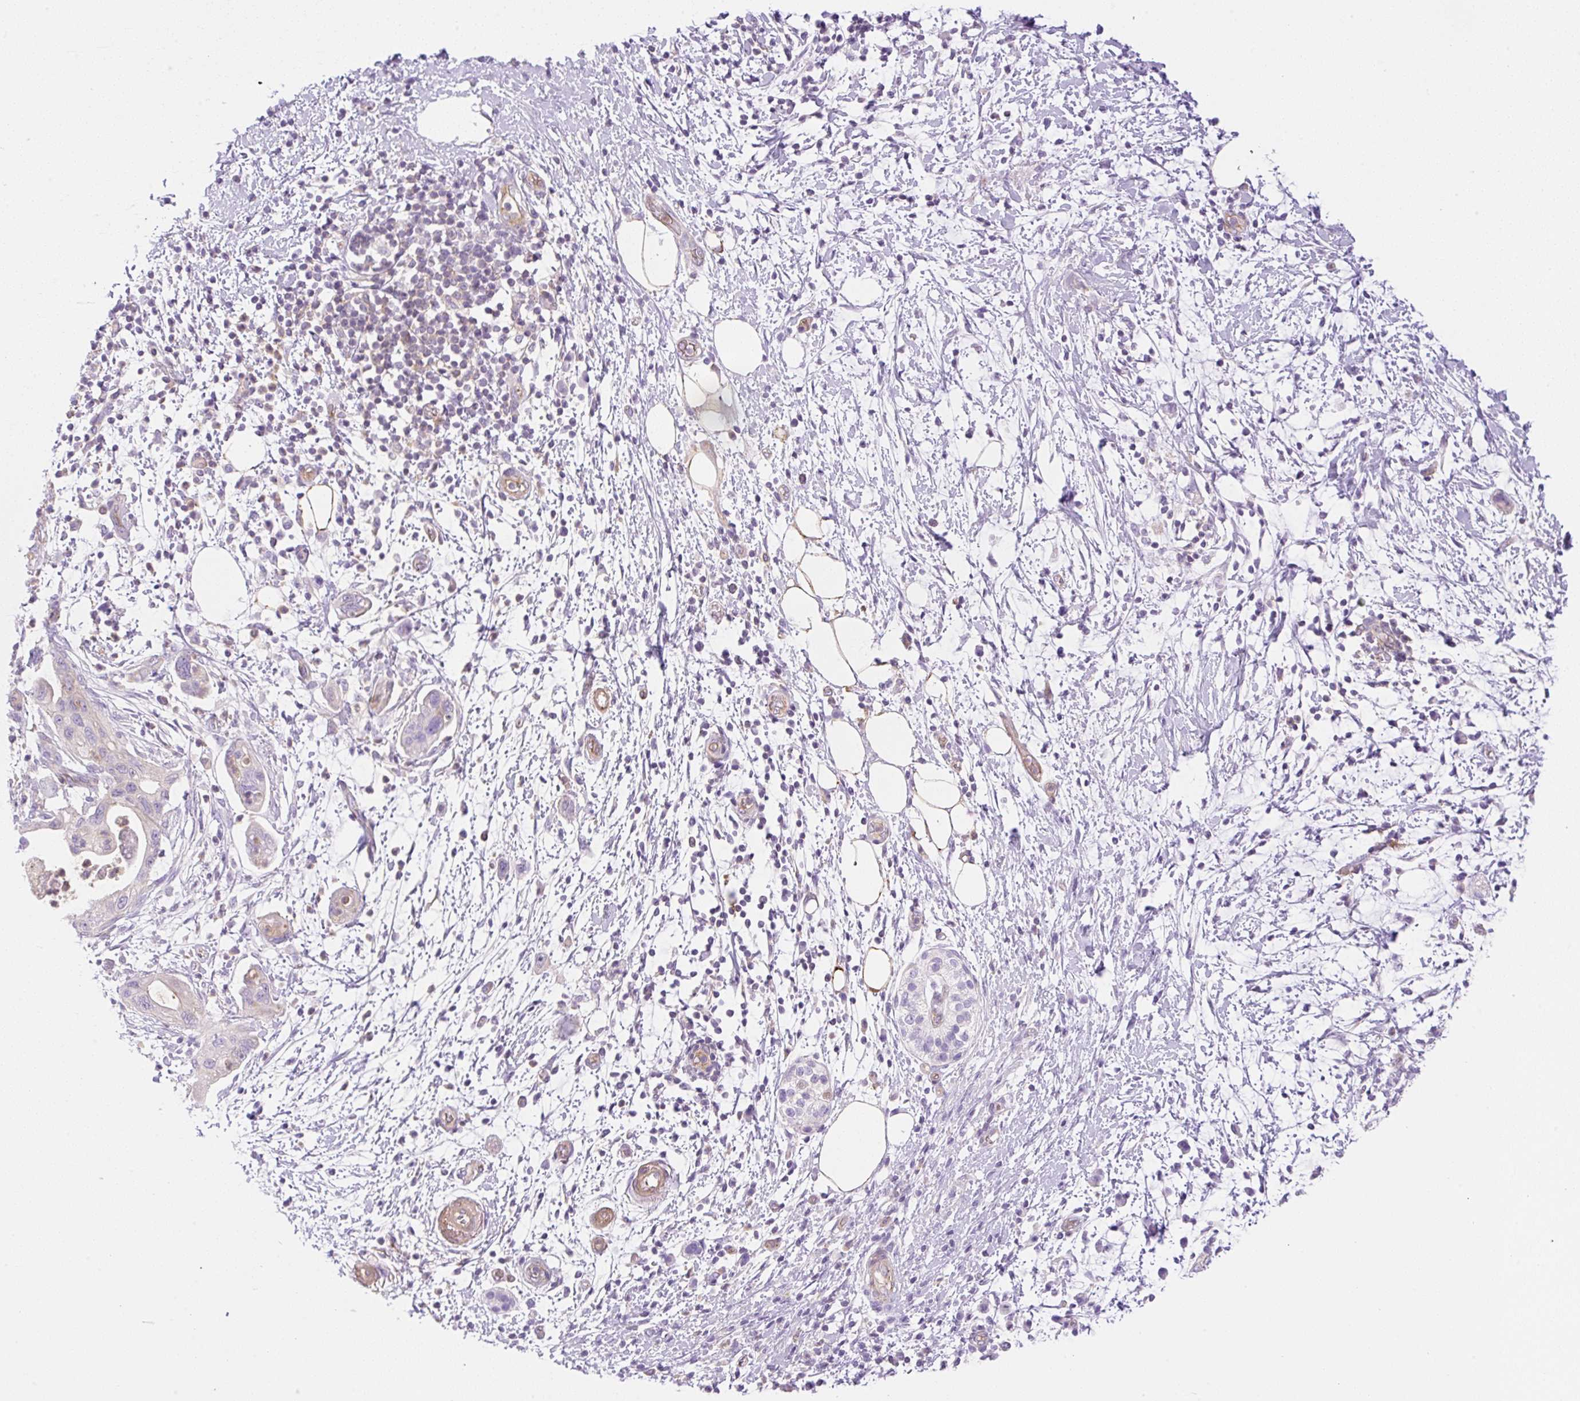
{"staining": {"intensity": "negative", "quantity": "none", "location": "none"}, "tissue": "pancreatic cancer", "cell_type": "Tumor cells", "image_type": "cancer", "snomed": [{"axis": "morphology", "description": "Adenocarcinoma, NOS"}, {"axis": "topography", "description": "Pancreas"}], "caption": "High magnification brightfield microscopy of adenocarcinoma (pancreatic) stained with DAB (3,3'-diaminobenzidine) (brown) and counterstained with hematoxylin (blue): tumor cells show no significant staining. (Stains: DAB (3,3'-diaminobenzidine) IHC with hematoxylin counter stain, Microscopy: brightfield microscopy at high magnification).", "gene": "EHD3", "patient": {"sex": "female", "age": 73}}